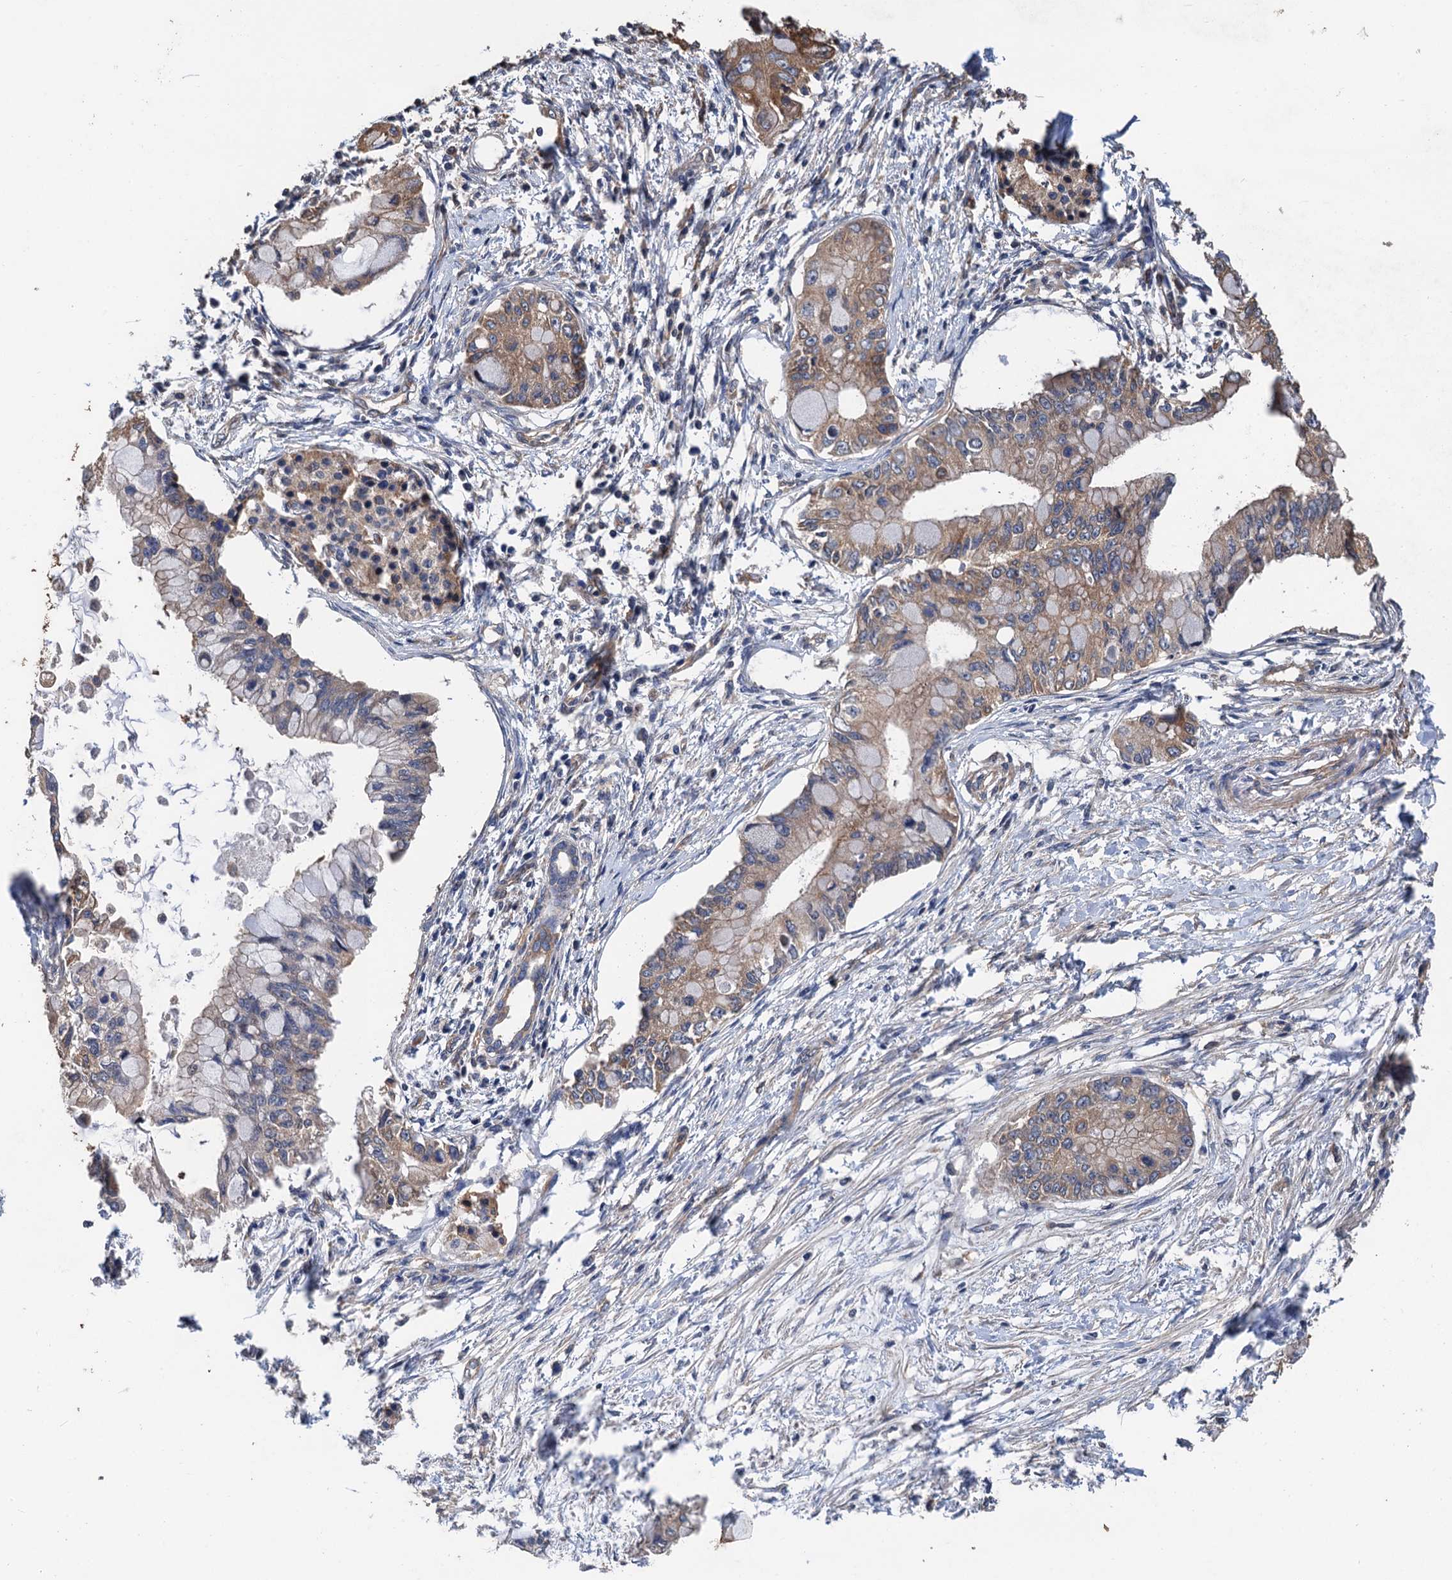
{"staining": {"intensity": "weak", "quantity": "25%-75%", "location": "cytoplasmic/membranous"}, "tissue": "pancreatic cancer", "cell_type": "Tumor cells", "image_type": "cancer", "snomed": [{"axis": "morphology", "description": "Adenocarcinoma, NOS"}, {"axis": "topography", "description": "Pancreas"}], "caption": "The immunohistochemical stain highlights weak cytoplasmic/membranous staining in tumor cells of pancreatic cancer tissue.", "gene": "PPP4R1", "patient": {"sex": "male", "age": 48}}